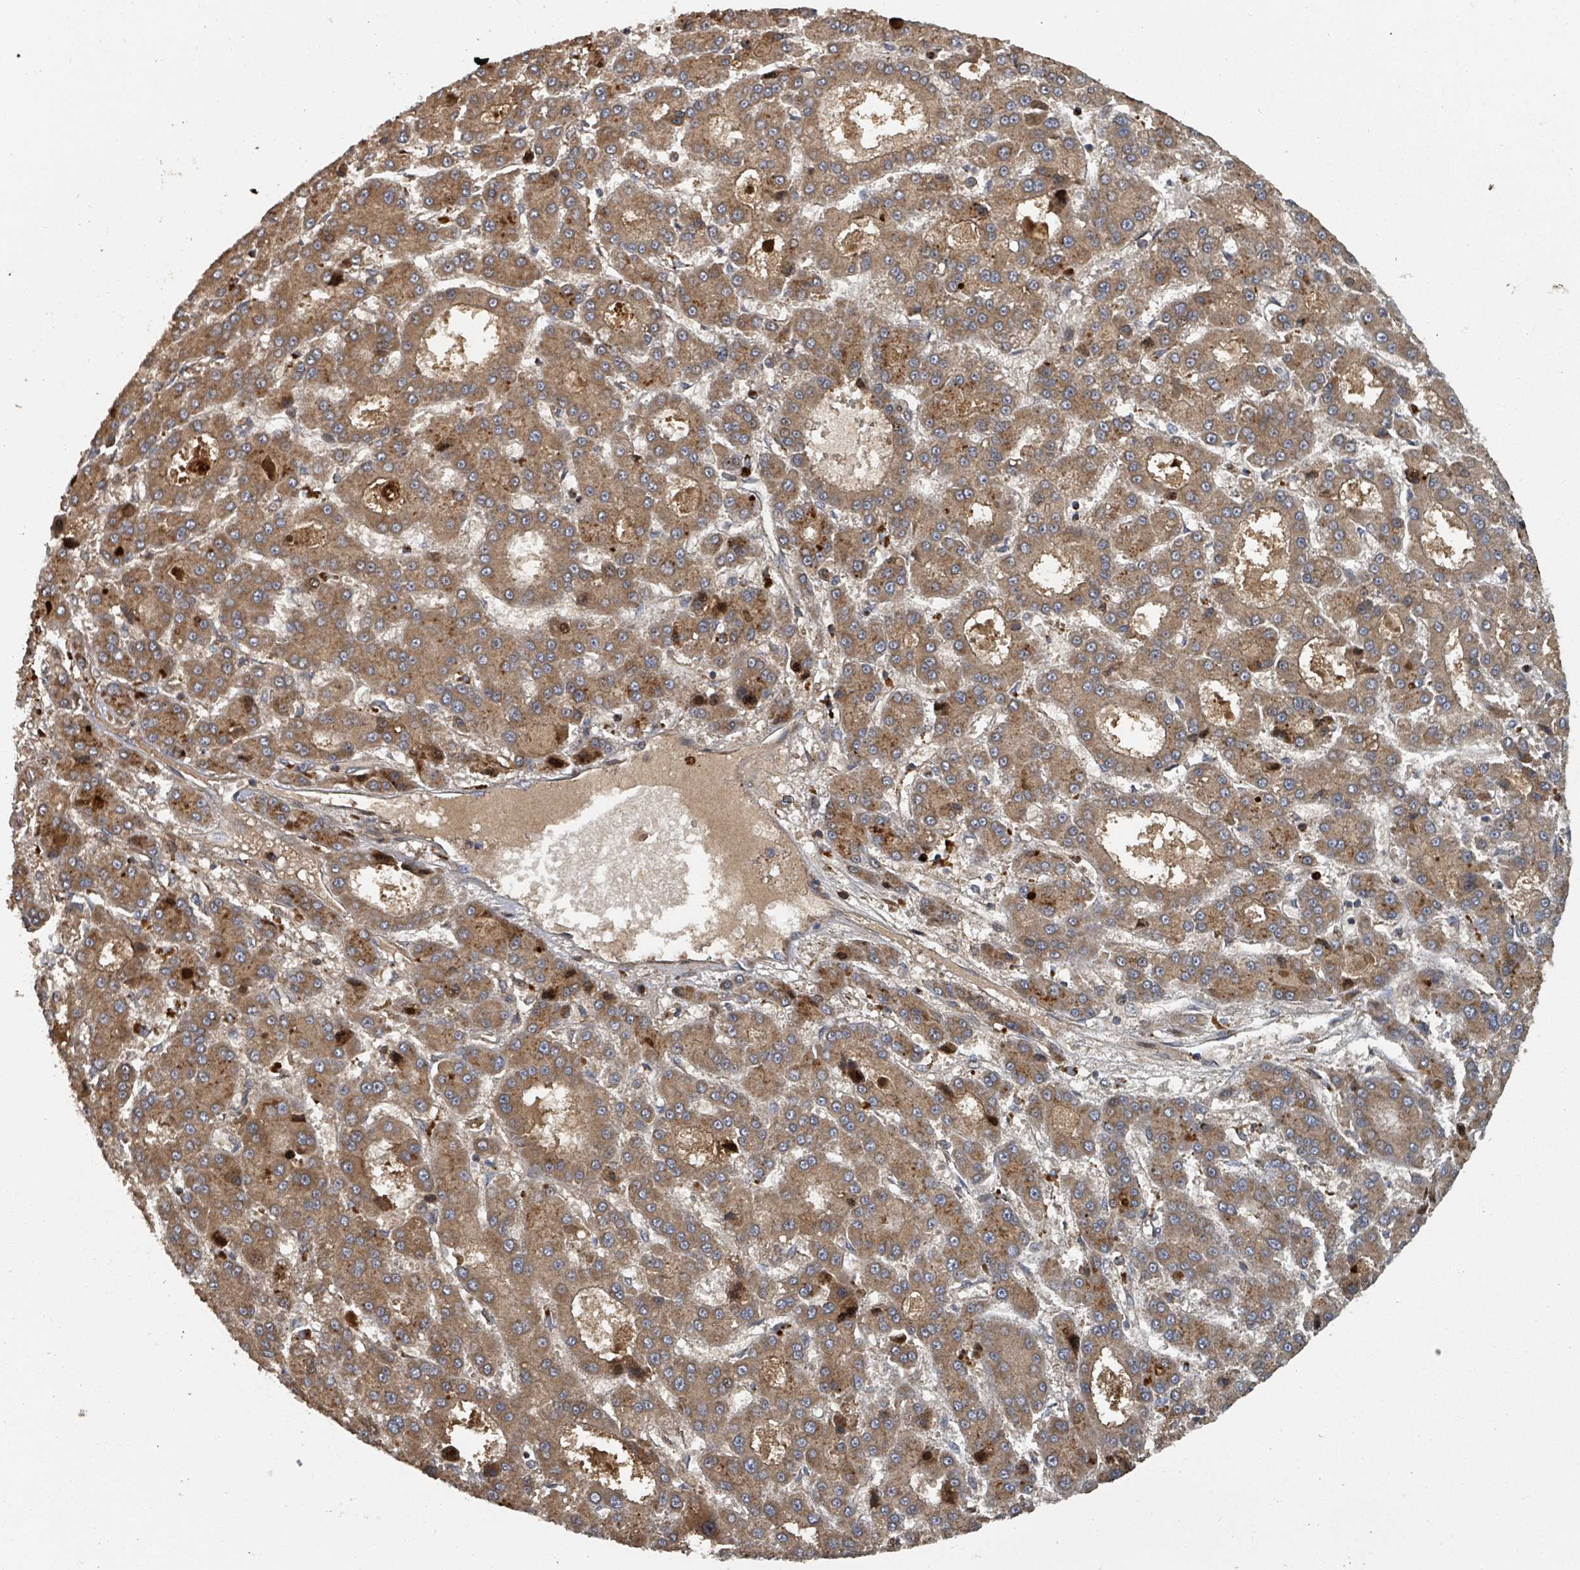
{"staining": {"intensity": "moderate", "quantity": ">75%", "location": "cytoplasmic/membranous"}, "tissue": "liver cancer", "cell_type": "Tumor cells", "image_type": "cancer", "snomed": [{"axis": "morphology", "description": "Carcinoma, Hepatocellular, NOS"}, {"axis": "topography", "description": "Liver"}], "caption": "Liver cancer (hepatocellular carcinoma) was stained to show a protein in brown. There is medium levels of moderate cytoplasmic/membranous positivity in about >75% of tumor cells.", "gene": "DPM1", "patient": {"sex": "male", "age": 70}}